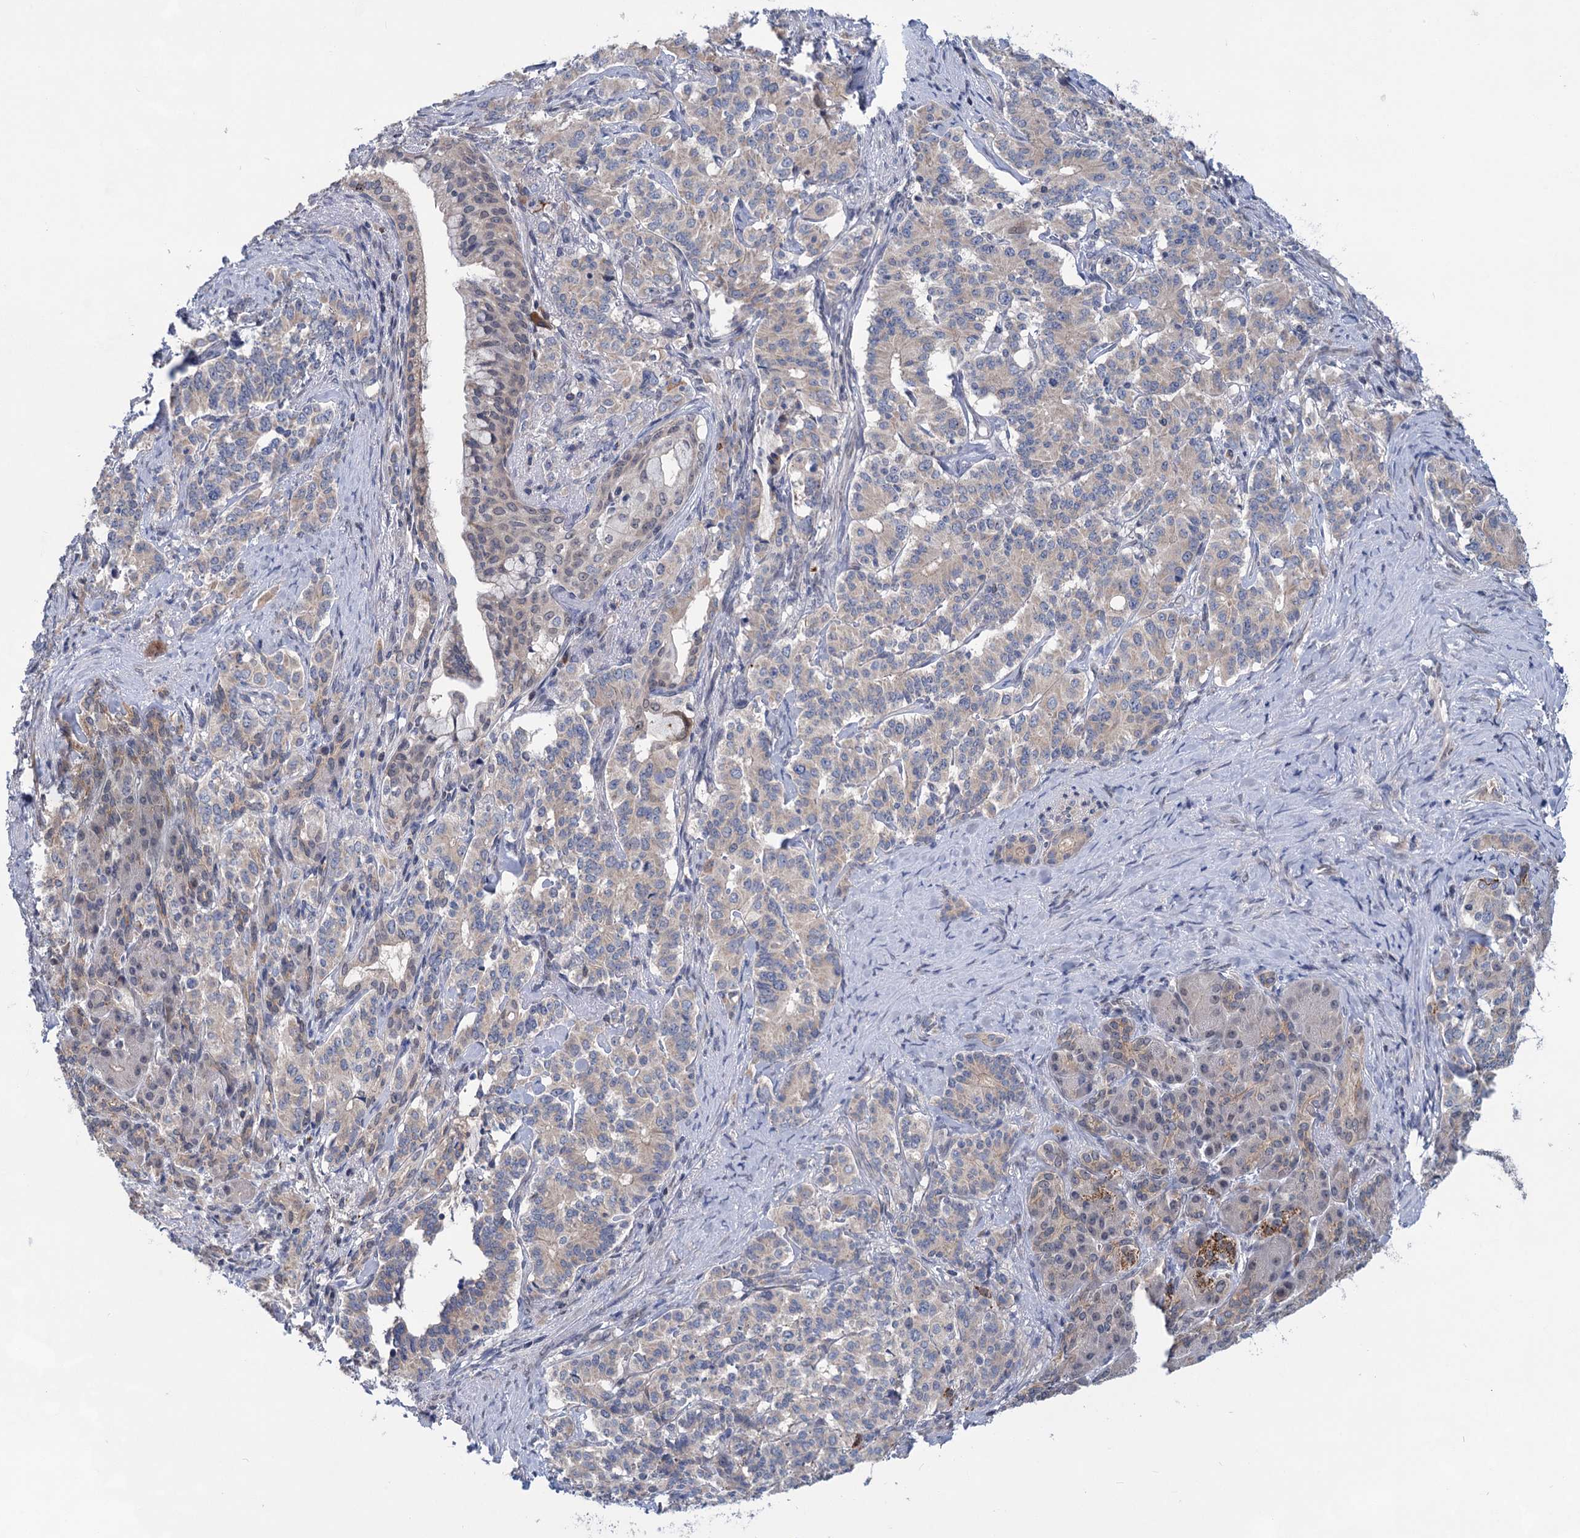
{"staining": {"intensity": "moderate", "quantity": "25%-75%", "location": "cytoplasmic/membranous"}, "tissue": "pancreatic cancer", "cell_type": "Tumor cells", "image_type": "cancer", "snomed": [{"axis": "morphology", "description": "Adenocarcinoma, NOS"}, {"axis": "topography", "description": "Pancreas"}], "caption": "Brown immunohistochemical staining in pancreatic cancer (adenocarcinoma) displays moderate cytoplasmic/membranous positivity in approximately 25%-75% of tumor cells. Using DAB (brown) and hematoxylin (blue) stains, captured at high magnification using brightfield microscopy.", "gene": "TTC17", "patient": {"sex": "female", "age": 74}}